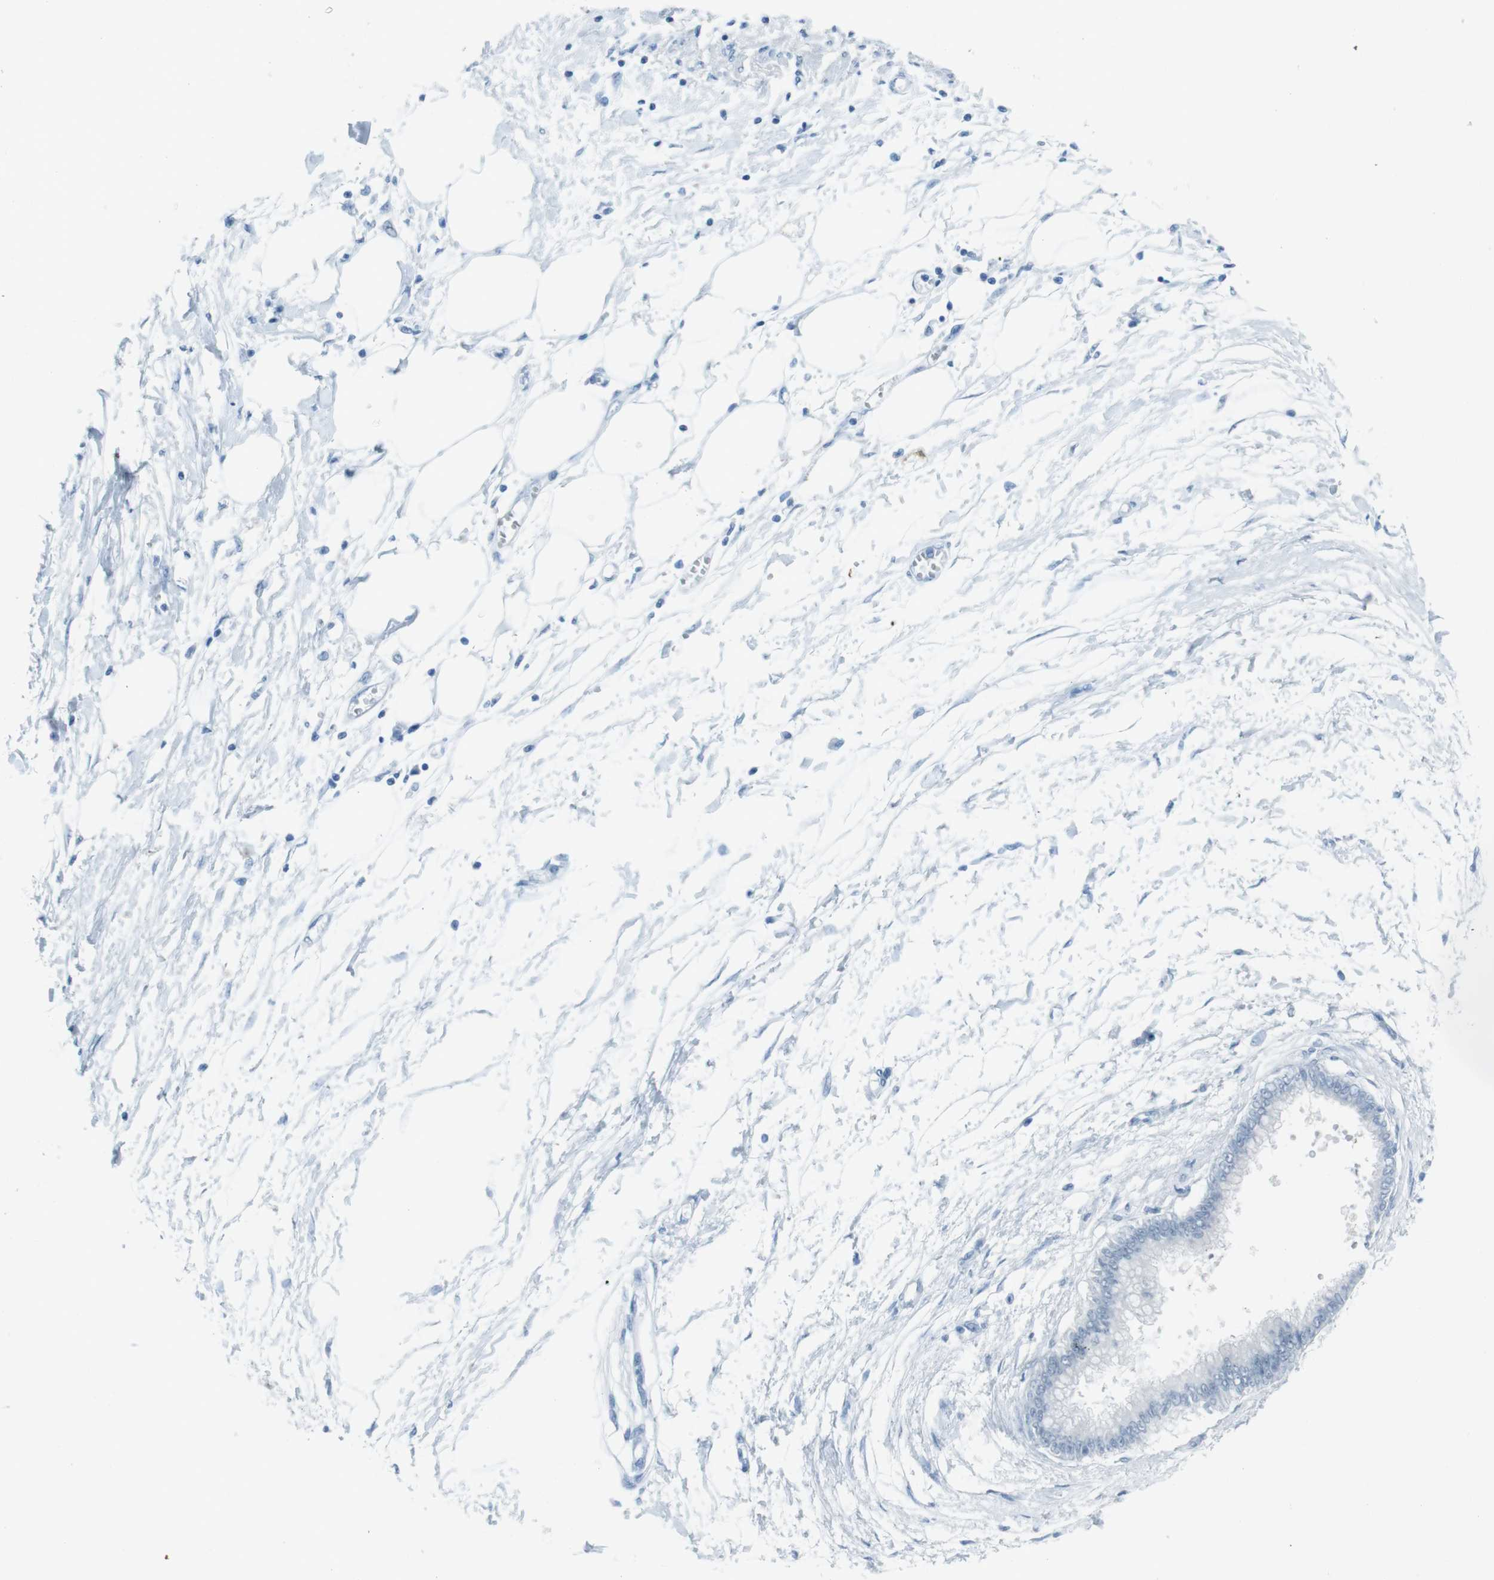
{"staining": {"intensity": "negative", "quantity": "none", "location": "none"}, "tissue": "pancreatic cancer", "cell_type": "Tumor cells", "image_type": "cancer", "snomed": [{"axis": "morphology", "description": "Adenocarcinoma, NOS"}, {"axis": "topography", "description": "Pancreas"}], "caption": "High power microscopy histopathology image of an IHC histopathology image of pancreatic cancer (adenocarcinoma), revealing no significant staining in tumor cells.", "gene": "TMEM207", "patient": {"sex": "male", "age": 56}}